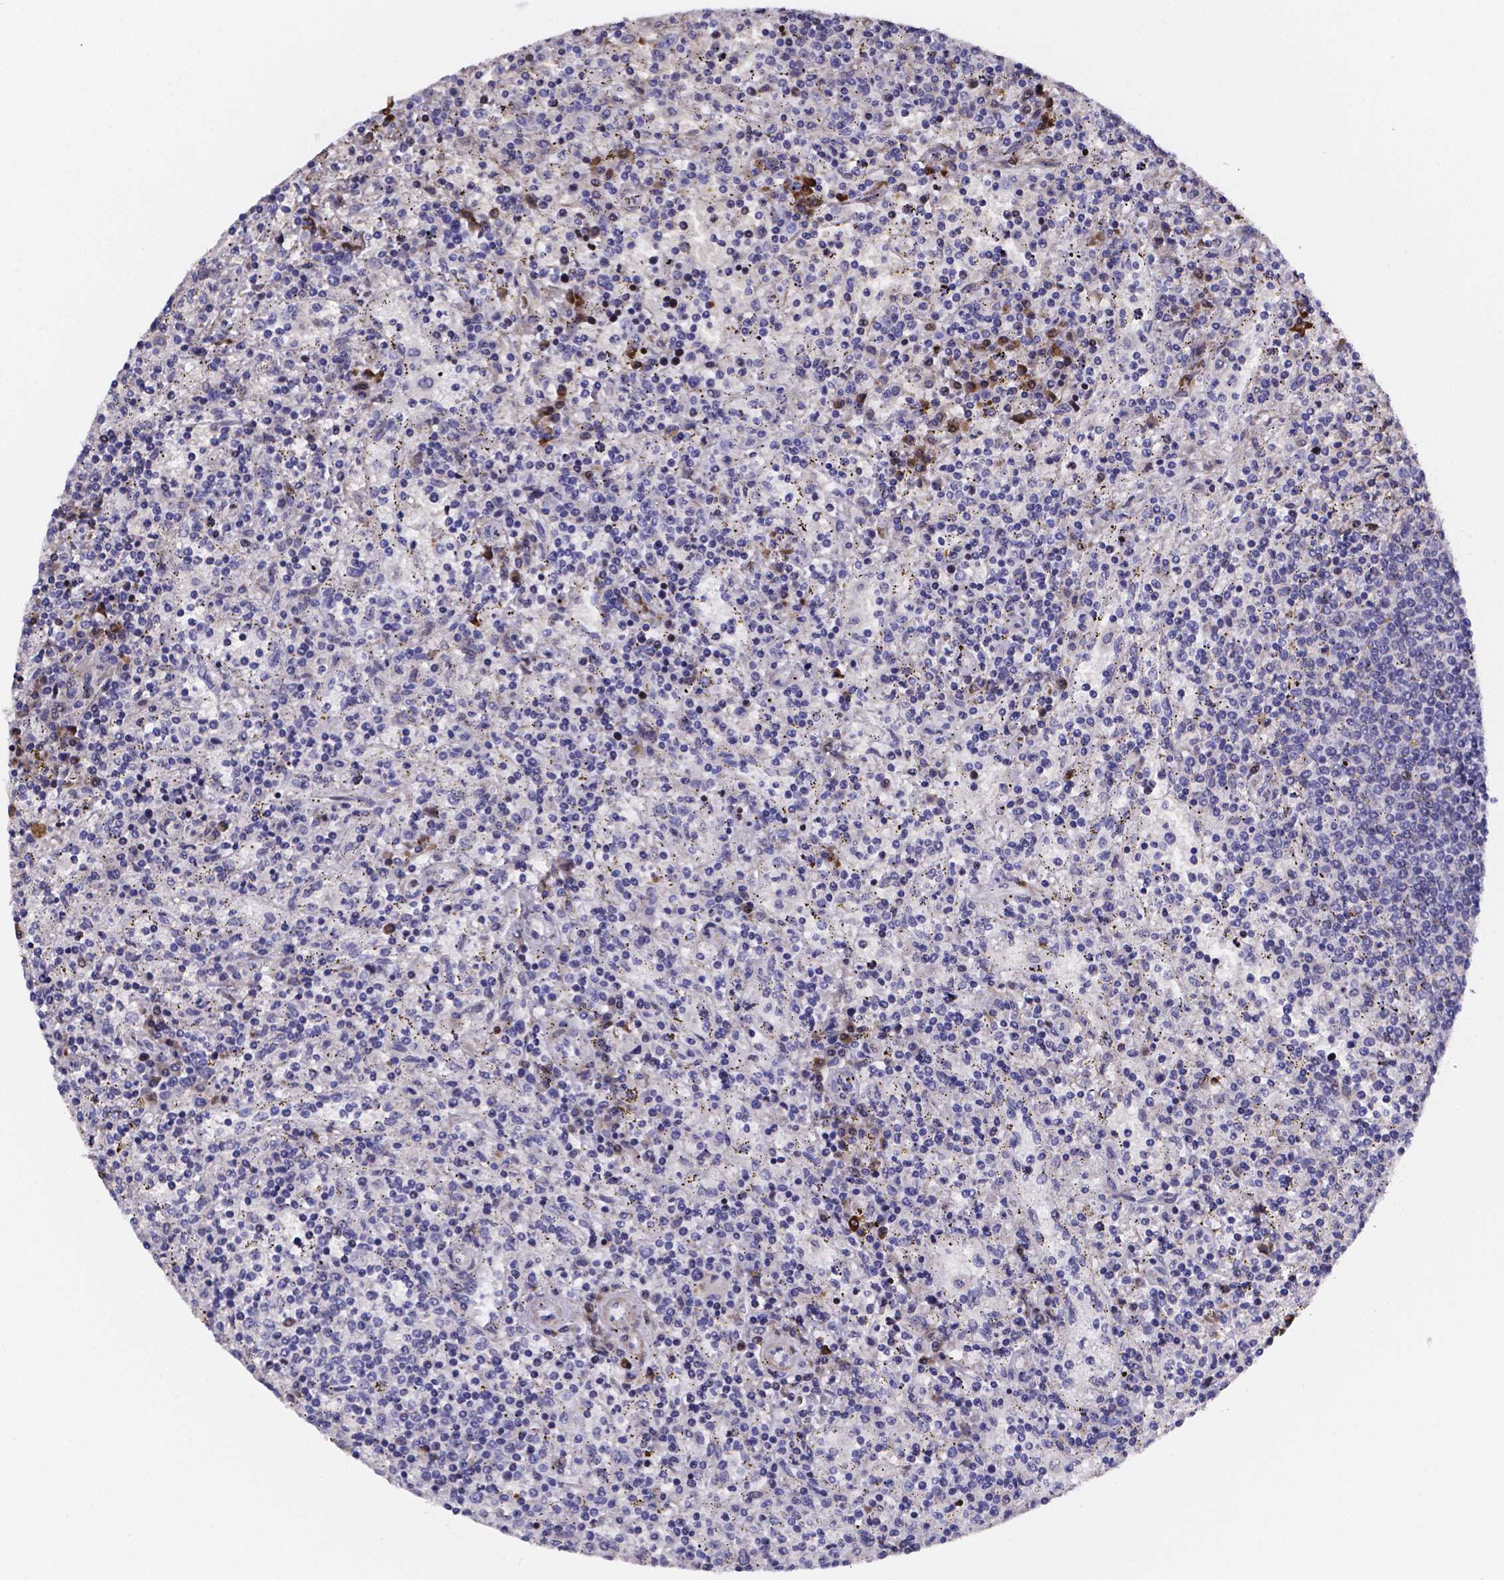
{"staining": {"intensity": "negative", "quantity": "none", "location": "none"}, "tissue": "lymphoma", "cell_type": "Tumor cells", "image_type": "cancer", "snomed": [{"axis": "morphology", "description": "Malignant lymphoma, non-Hodgkin's type, Low grade"}, {"axis": "topography", "description": "Spleen"}], "caption": "Immunohistochemistry (IHC) histopathology image of neoplastic tissue: human malignant lymphoma, non-Hodgkin's type (low-grade) stained with DAB (3,3'-diaminobenzidine) reveals no significant protein staining in tumor cells. (Stains: DAB (3,3'-diaminobenzidine) IHC with hematoxylin counter stain, Microscopy: brightfield microscopy at high magnification).", "gene": "GABRA3", "patient": {"sex": "male", "age": 62}}